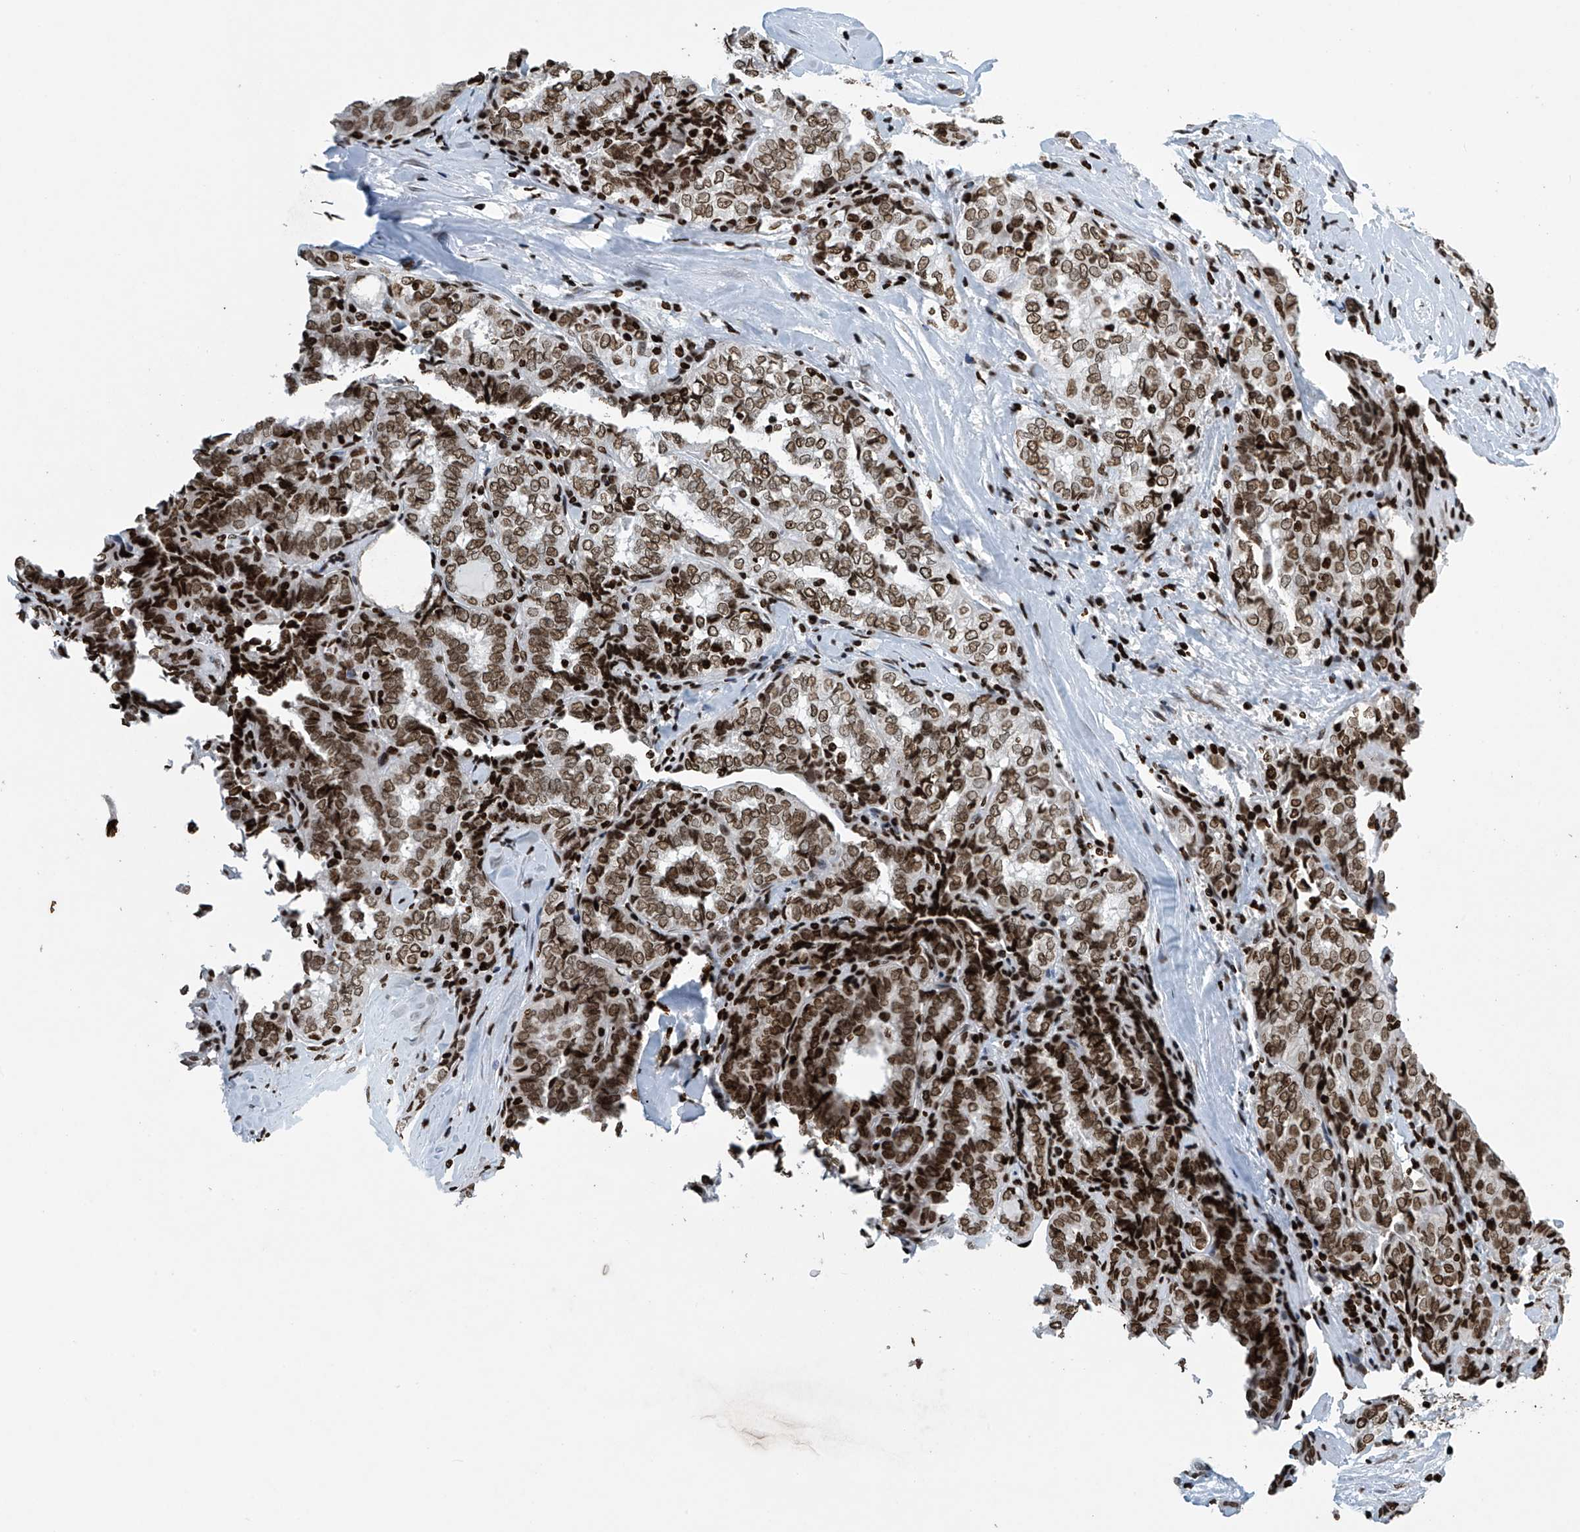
{"staining": {"intensity": "moderate", "quantity": ">75%", "location": "nuclear"}, "tissue": "thyroid cancer", "cell_type": "Tumor cells", "image_type": "cancer", "snomed": [{"axis": "morphology", "description": "Normal tissue, NOS"}, {"axis": "morphology", "description": "Papillary adenocarcinoma, NOS"}, {"axis": "topography", "description": "Thyroid gland"}], "caption": "Approximately >75% of tumor cells in human thyroid cancer (papillary adenocarcinoma) demonstrate moderate nuclear protein staining as visualized by brown immunohistochemical staining.", "gene": "H4C16", "patient": {"sex": "female", "age": 30}}